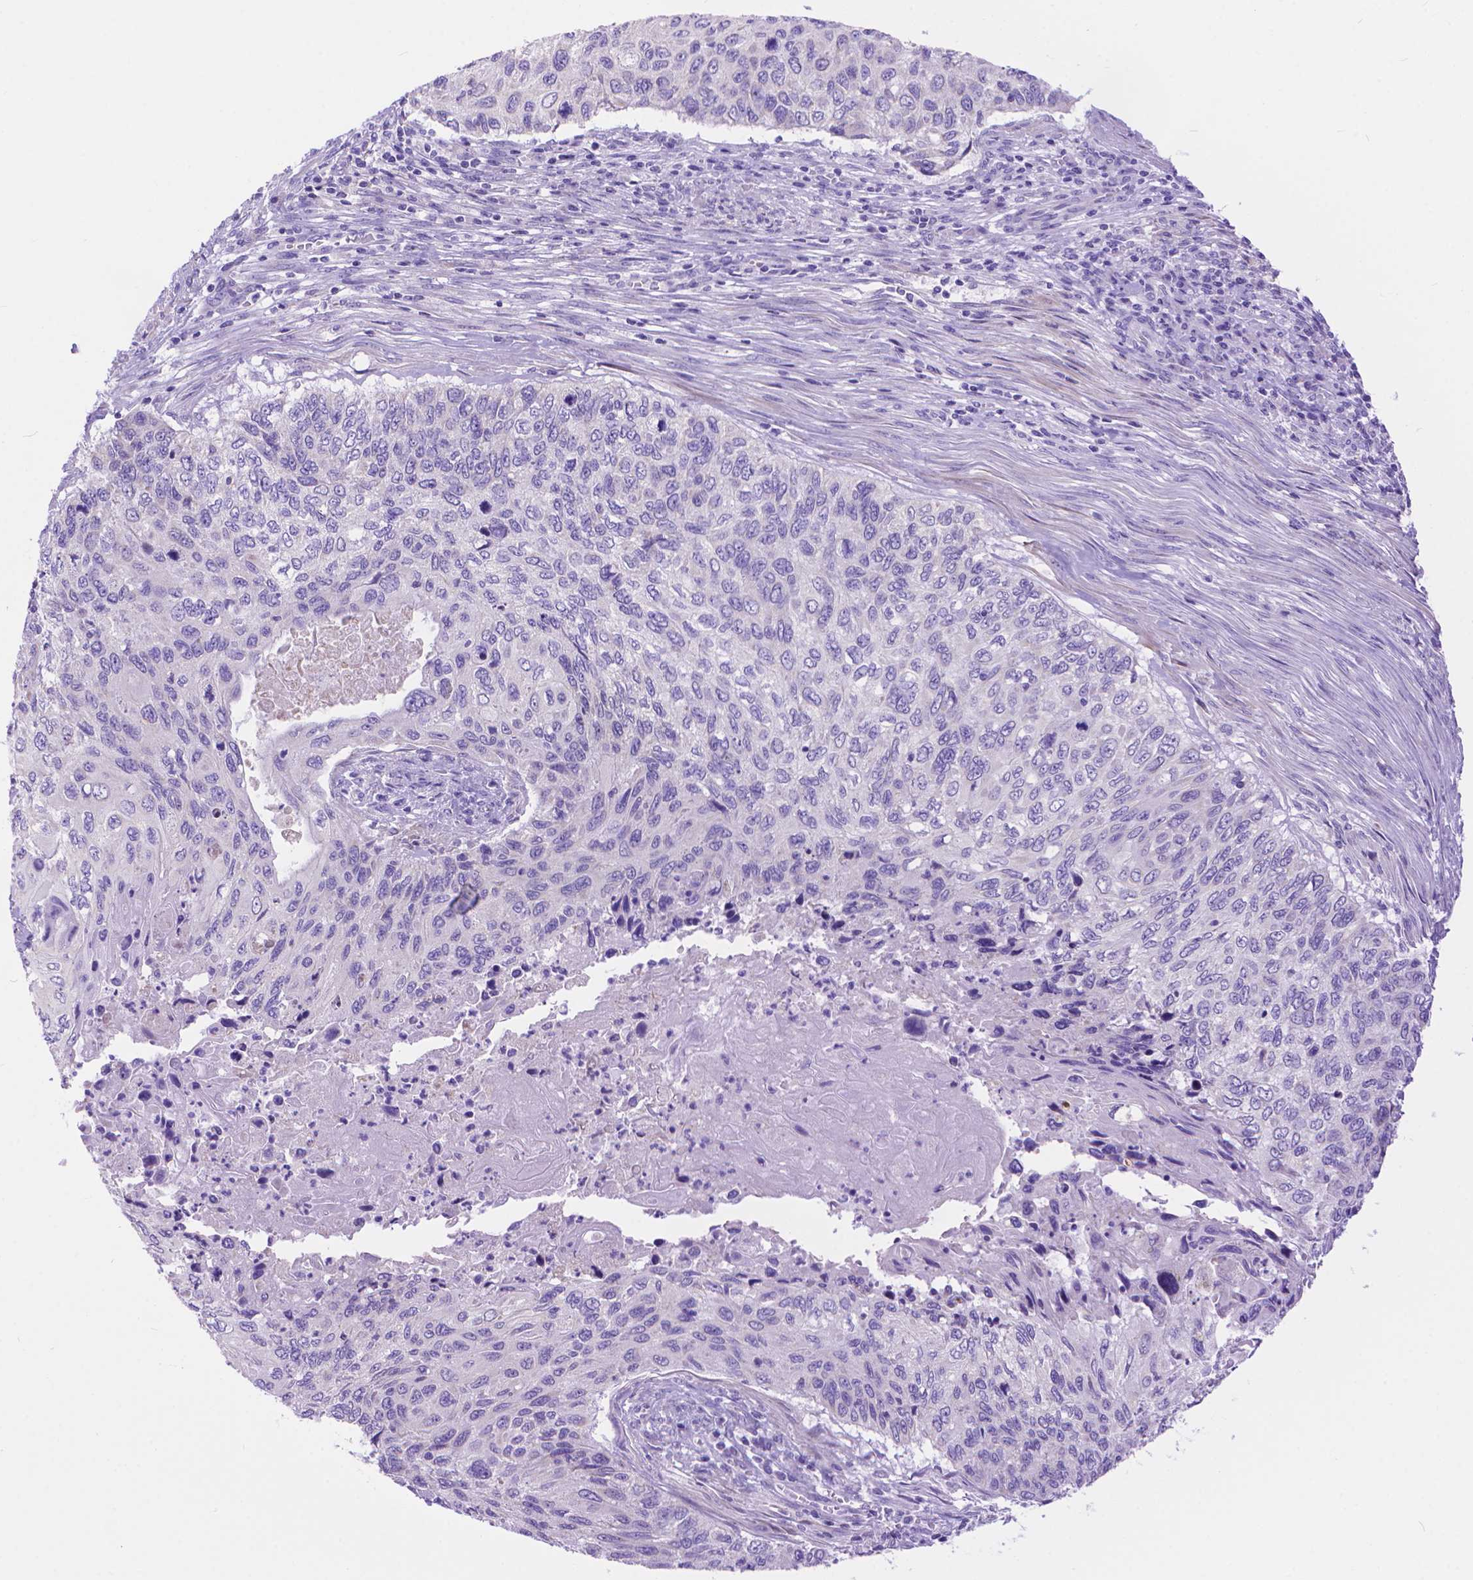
{"staining": {"intensity": "negative", "quantity": "none", "location": "none"}, "tissue": "cervical cancer", "cell_type": "Tumor cells", "image_type": "cancer", "snomed": [{"axis": "morphology", "description": "Squamous cell carcinoma, NOS"}, {"axis": "topography", "description": "Cervix"}], "caption": "This is an IHC image of human cervical cancer. There is no expression in tumor cells.", "gene": "DHRS2", "patient": {"sex": "female", "age": 70}}